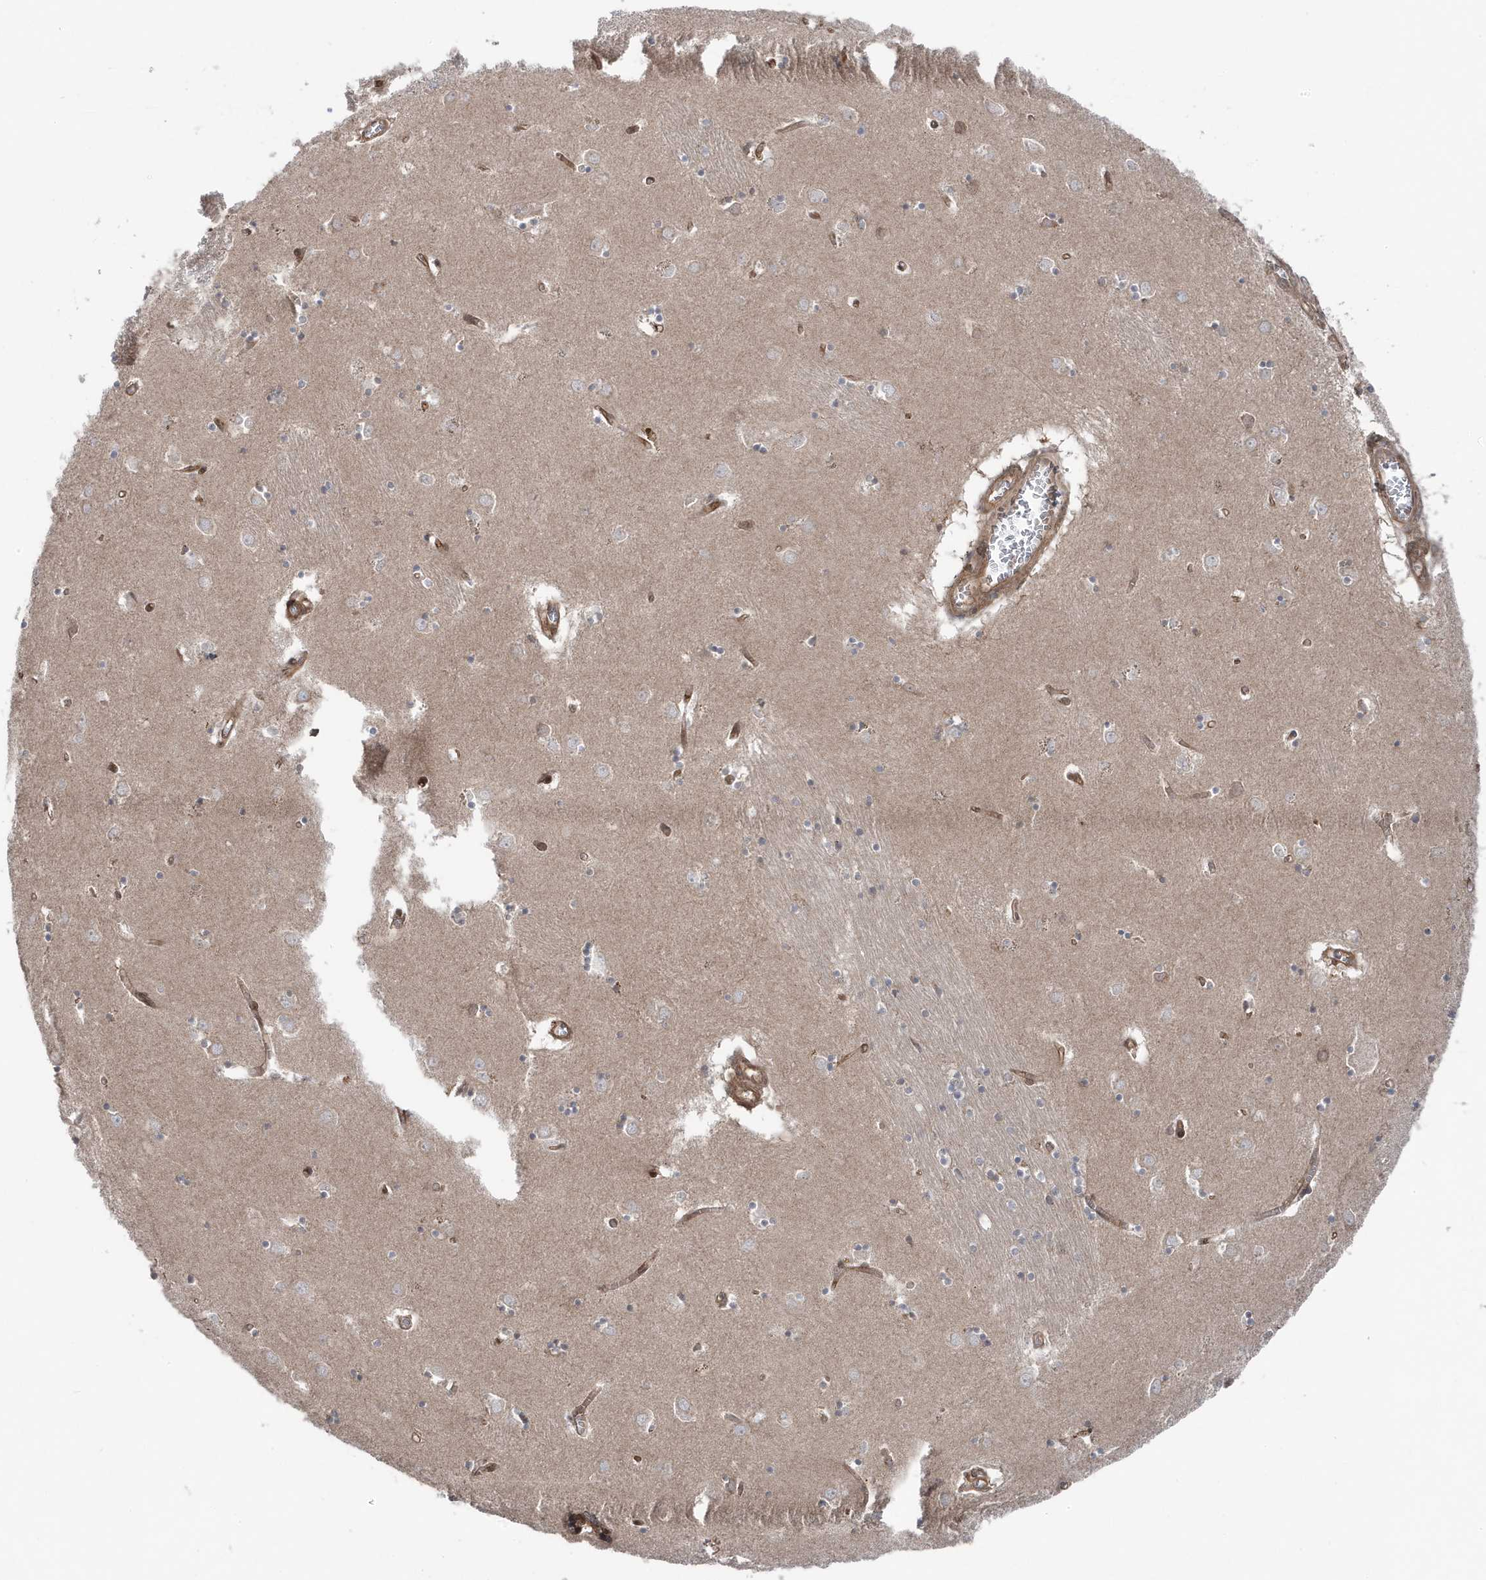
{"staining": {"intensity": "weak", "quantity": "<25%", "location": "cytoplasmic/membranous"}, "tissue": "caudate", "cell_type": "Glial cells", "image_type": "normal", "snomed": [{"axis": "morphology", "description": "Normal tissue, NOS"}, {"axis": "topography", "description": "Lateral ventricle wall"}], "caption": "High power microscopy photomicrograph of an IHC photomicrograph of normal caudate, revealing no significant staining in glial cells.", "gene": "MAPK1IP1L", "patient": {"sex": "male", "age": 70}}